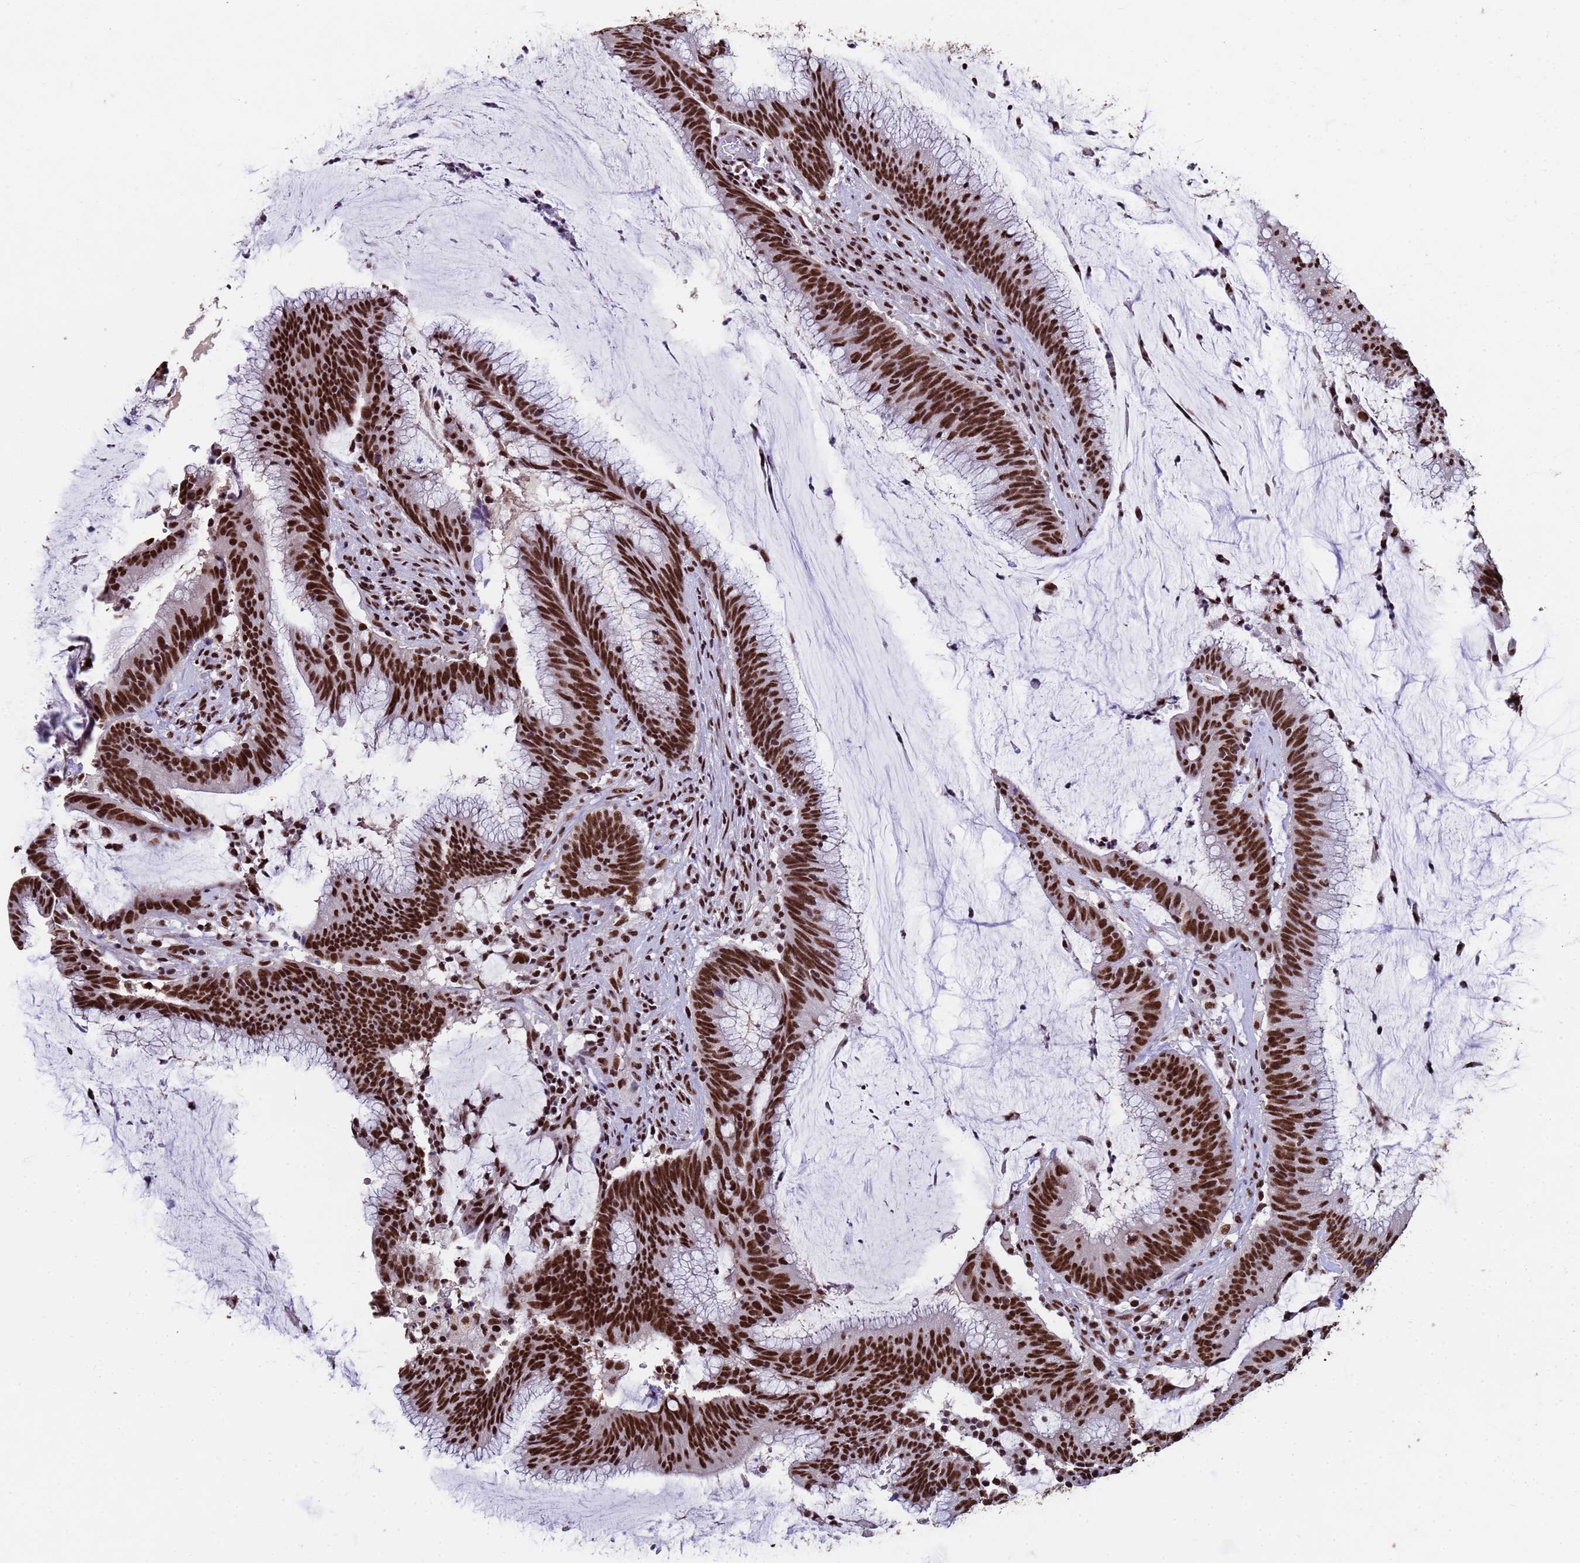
{"staining": {"intensity": "strong", "quantity": ">75%", "location": "nuclear"}, "tissue": "colorectal cancer", "cell_type": "Tumor cells", "image_type": "cancer", "snomed": [{"axis": "morphology", "description": "Adenocarcinoma, NOS"}, {"axis": "topography", "description": "Rectum"}], "caption": "Protein expression analysis of colorectal cancer displays strong nuclear positivity in about >75% of tumor cells.", "gene": "SF3B2", "patient": {"sex": "female", "age": 77}}